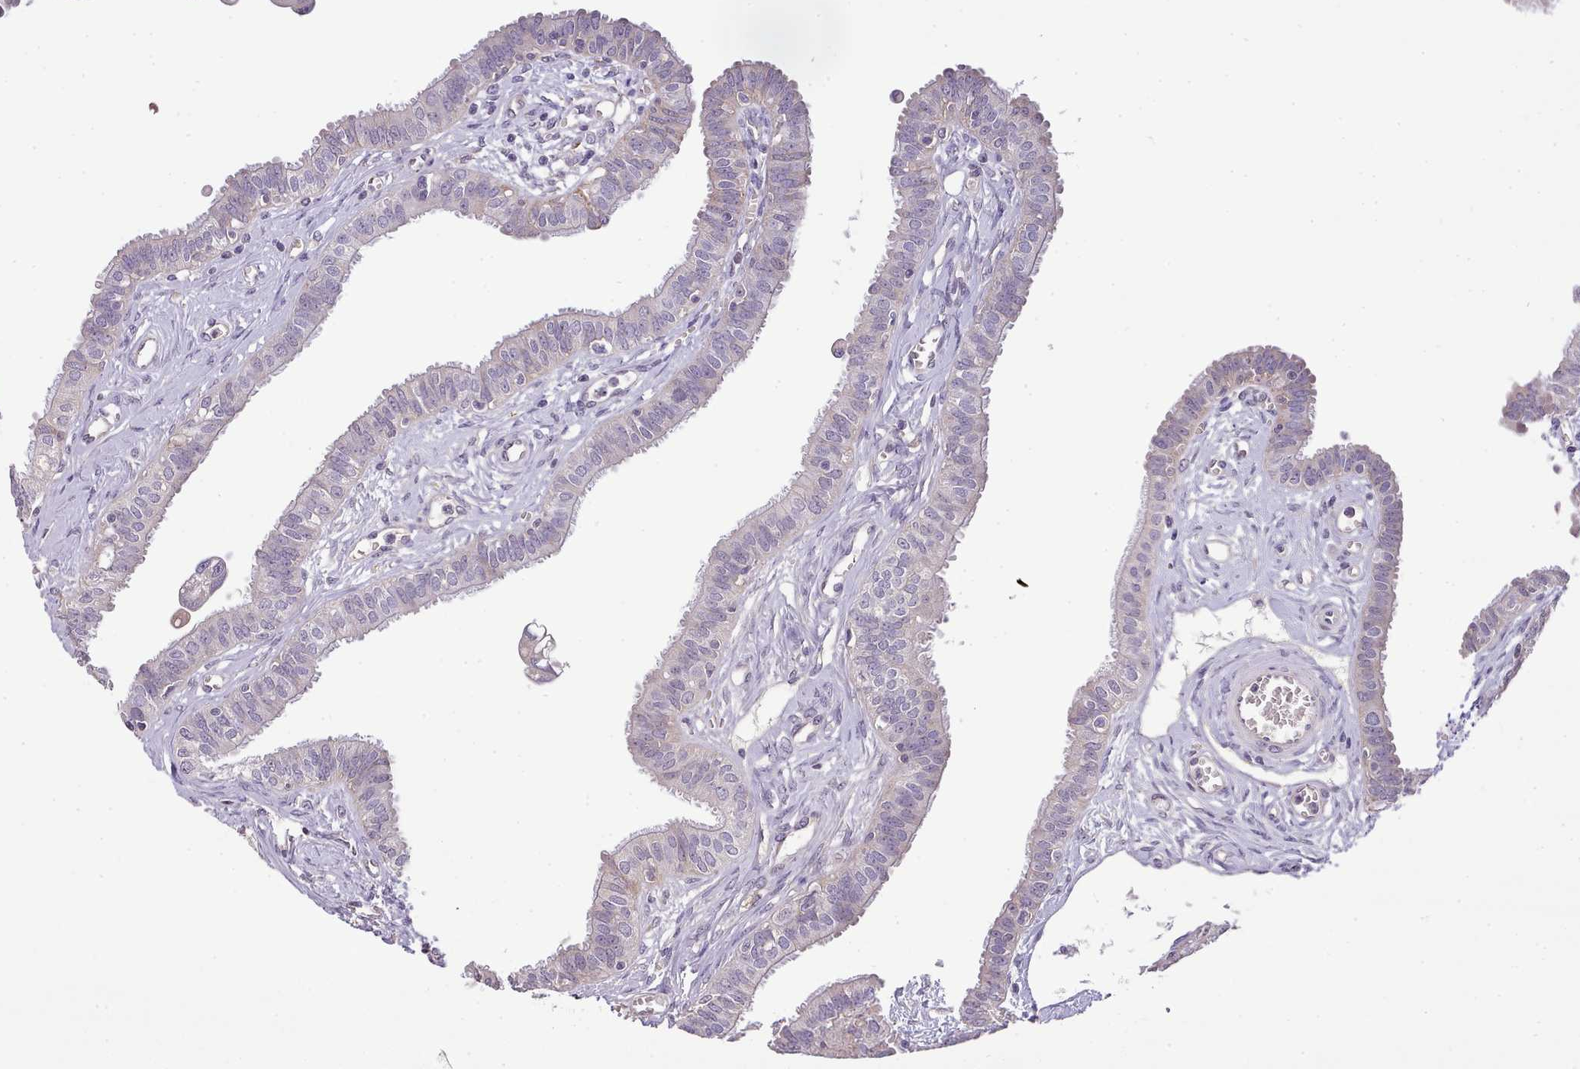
{"staining": {"intensity": "moderate", "quantity": "<25%", "location": "cytoplasmic/membranous"}, "tissue": "fallopian tube", "cell_type": "Glandular cells", "image_type": "normal", "snomed": [{"axis": "morphology", "description": "Normal tissue, NOS"}, {"axis": "morphology", "description": "Carcinoma, NOS"}, {"axis": "topography", "description": "Fallopian tube"}, {"axis": "topography", "description": "Ovary"}], "caption": "Glandular cells show moderate cytoplasmic/membranous staining in approximately <25% of cells in benign fallopian tube. (Stains: DAB in brown, nuclei in blue, Microscopy: brightfield microscopy at high magnification).", "gene": "ZNF658", "patient": {"sex": "female", "age": 59}}